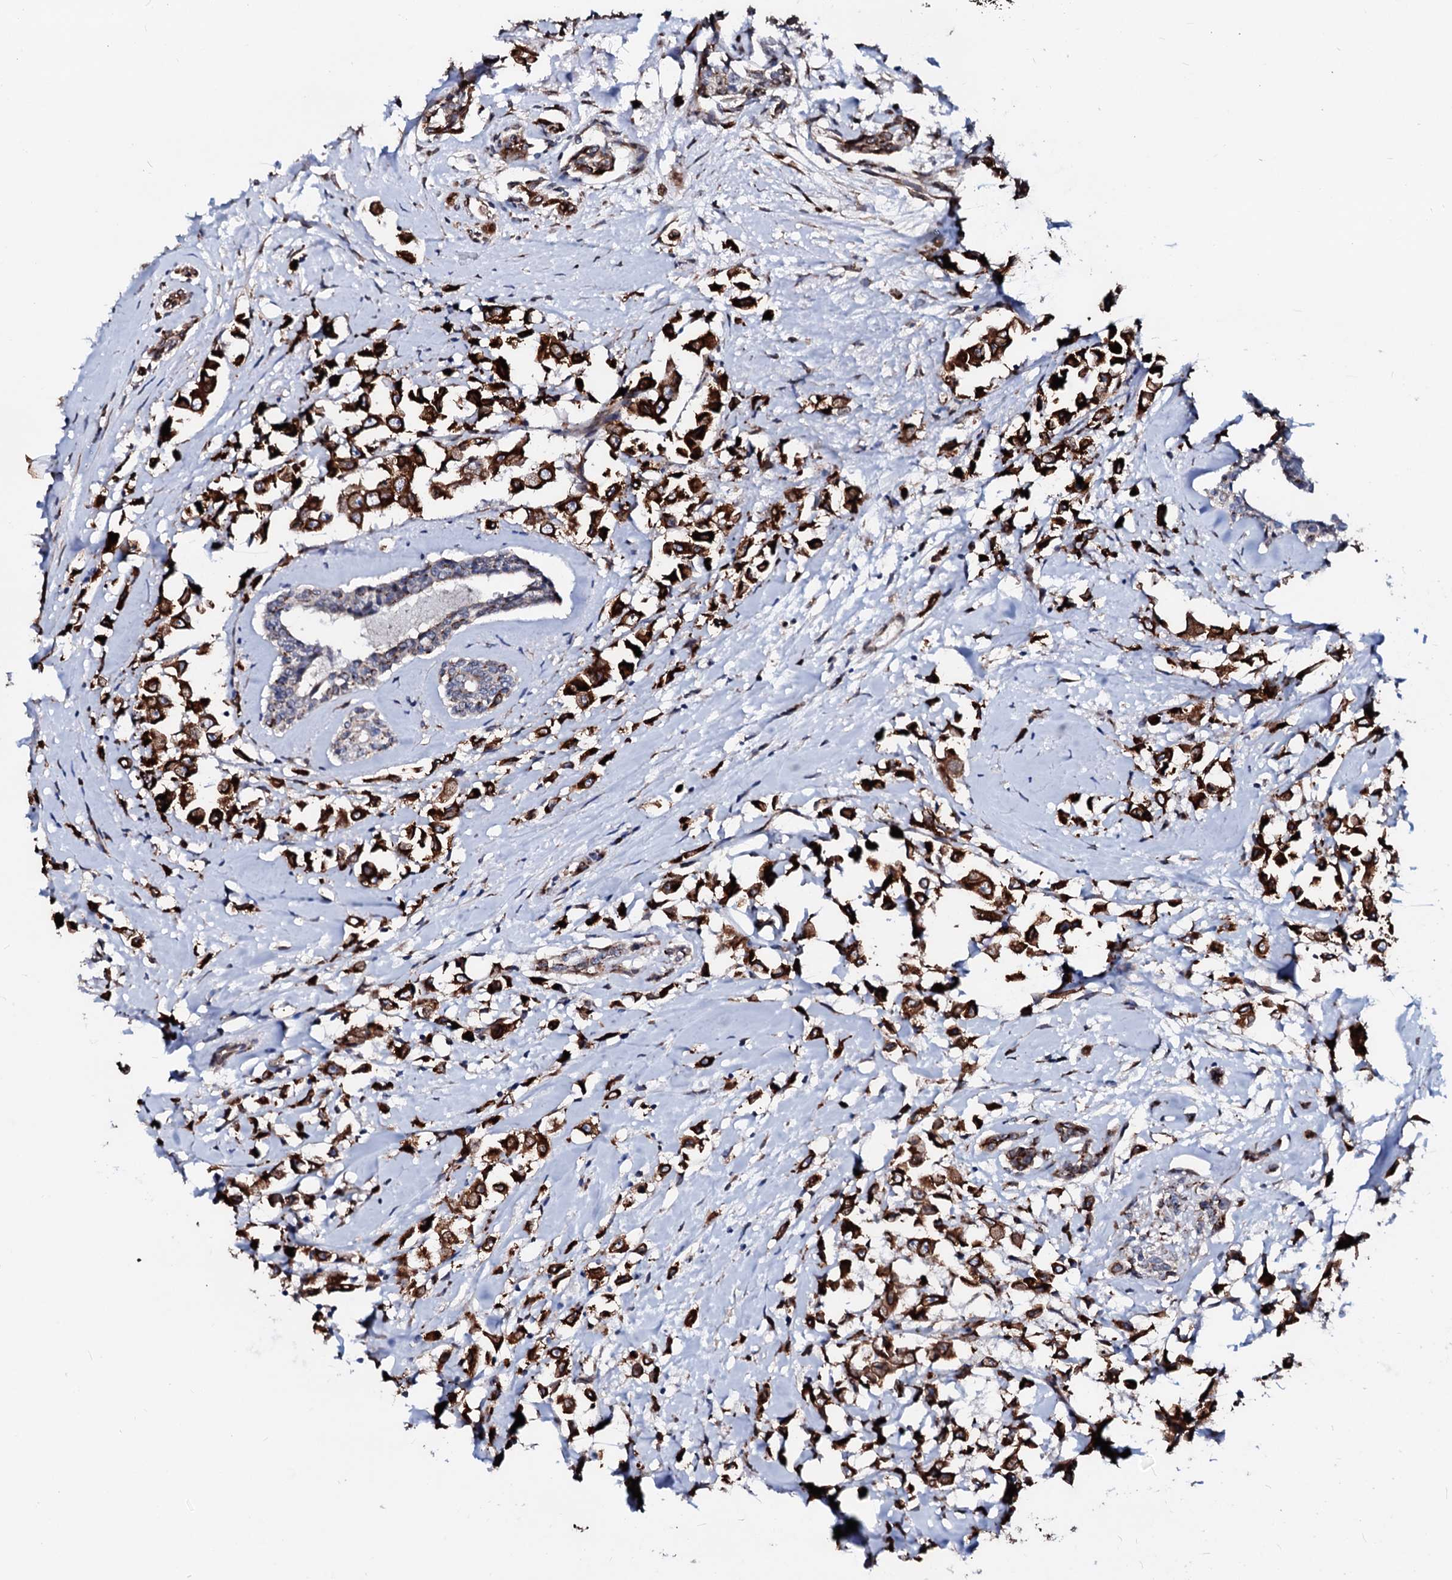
{"staining": {"intensity": "strong", "quantity": ">75%", "location": "cytoplasmic/membranous"}, "tissue": "breast cancer", "cell_type": "Tumor cells", "image_type": "cancer", "snomed": [{"axis": "morphology", "description": "Duct carcinoma"}, {"axis": "topography", "description": "Breast"}], "caption": "DAB (3,3'-diaminobenzidine) immunohistochemical staining of intraductal carcinoma (breast) displays strong cytoplasmic/membranous protein staining in approximately >75% of tumor cells.", "gene": "TMCO3", "patient": {"sex": "female", "age": 87}}